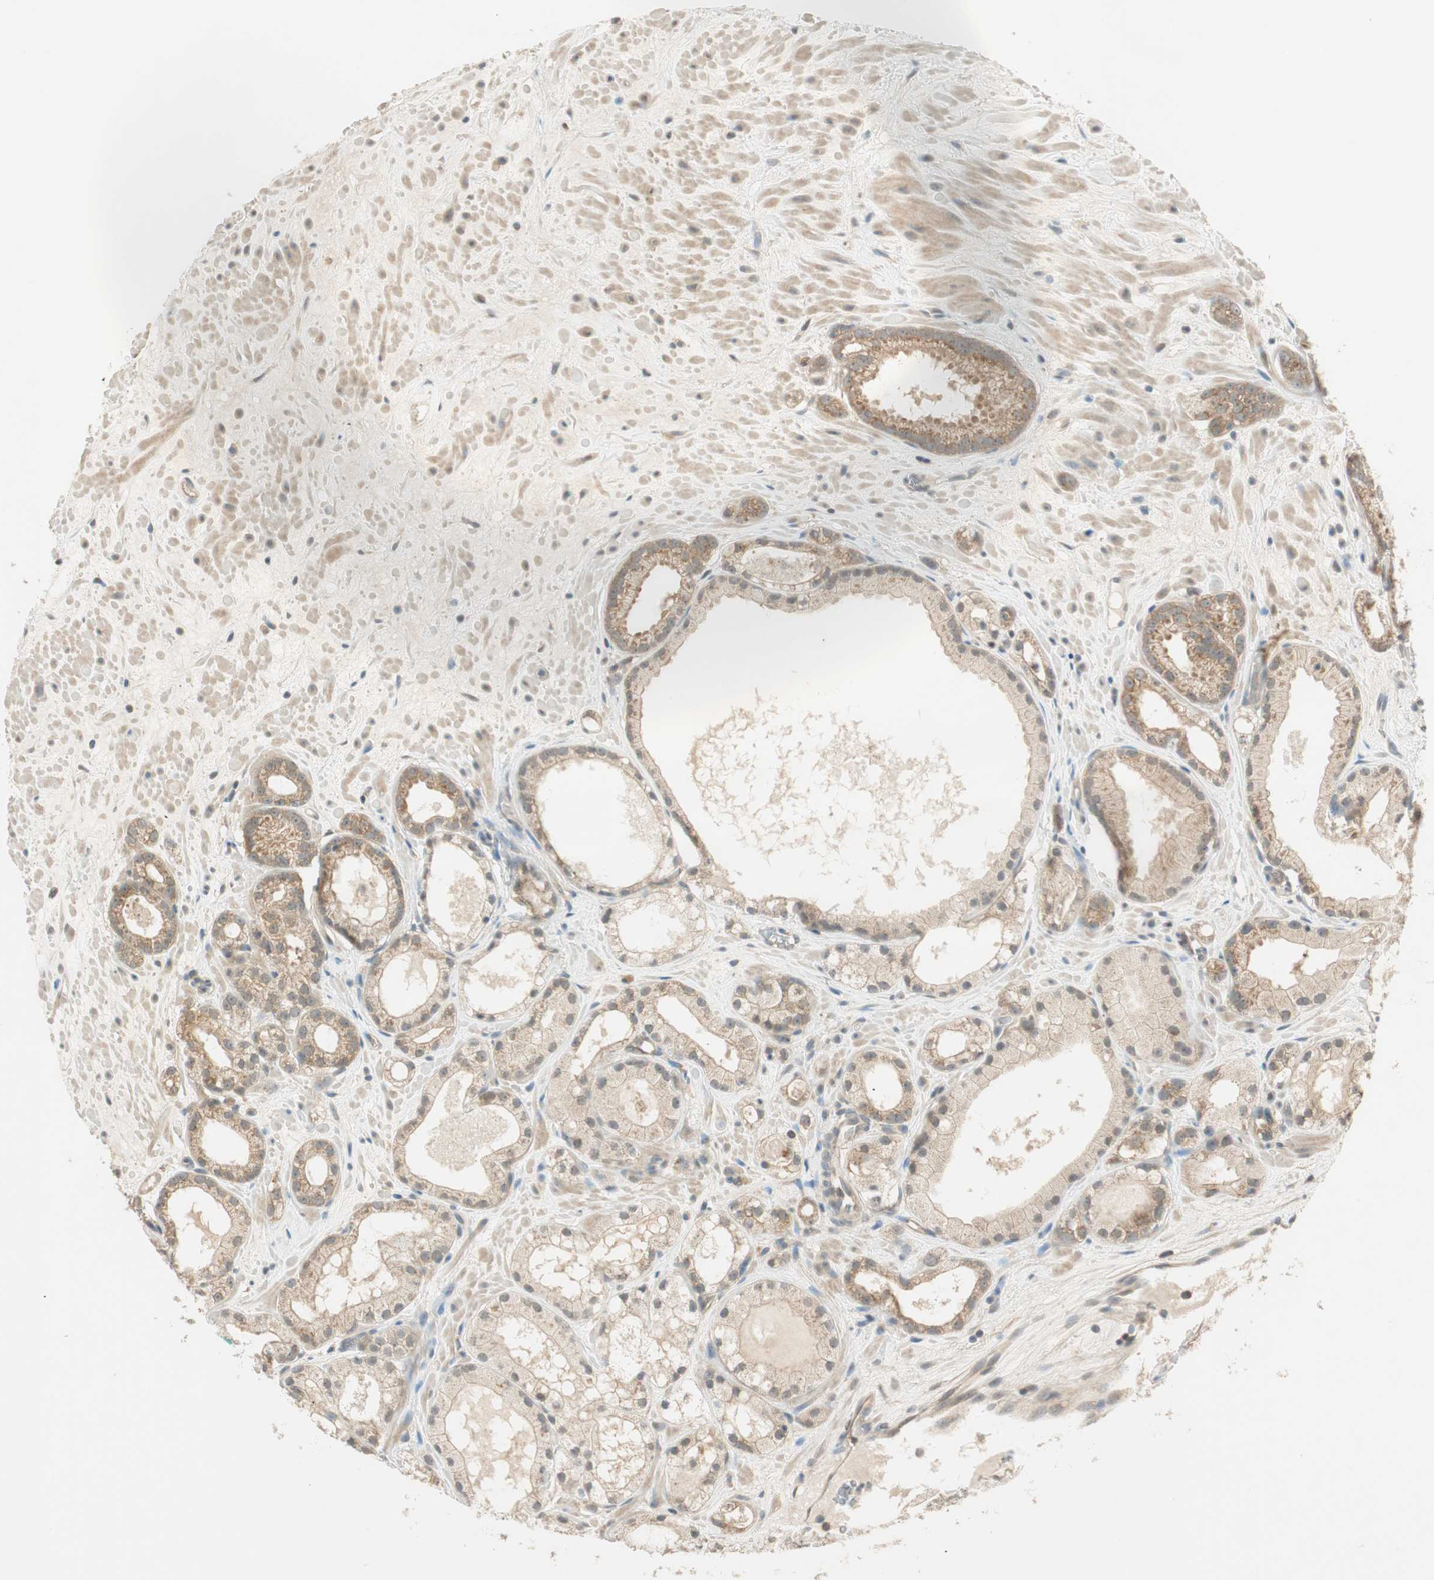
{"staining": {"intensity": "moderate", "quantity": ">75%", "location": "cytoplasmic/membranous"}, "tissue": "prostate cancer", "cell_type": "Tumor cells", "image_type": "cancer", "snomed": [{"axis": "morphology", "description": "Adenocarcinoma, Low grade"}, {"axis": "topography", "description": "Prostate"}], "caption": "About >75% of tumor cells in adenocarcinoma (low-grade) (prostate) exhibit moderate cytoplasmic/membranous protein staining as visualized by brown immunohistochemical staining.", "gene": "PSMD8", "patient": {"sex": "male", "age": 57}}